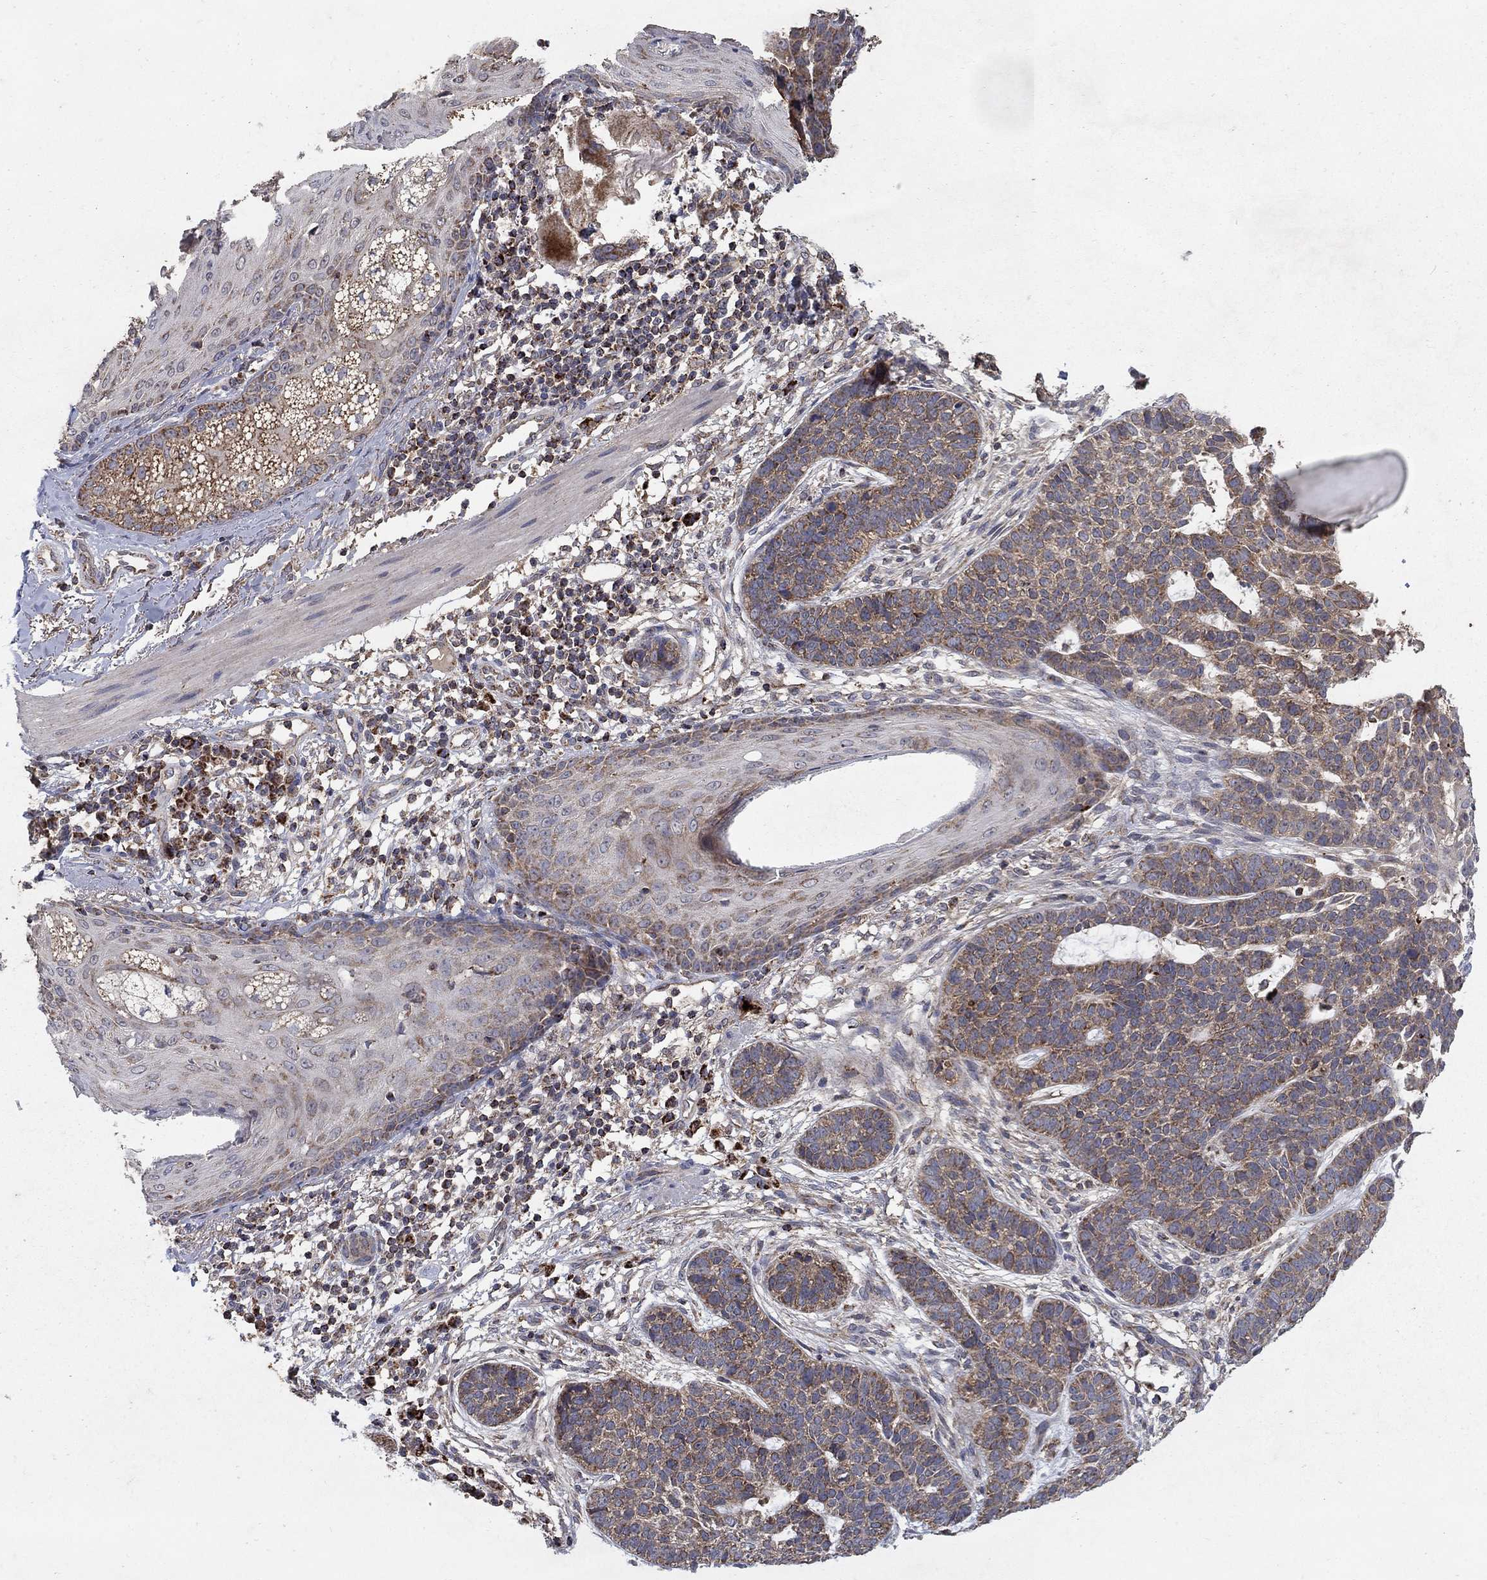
{"staining": {"intensity": "moderate", "quantity": "<25%", "location": "cytoplasmic/membranous"}, "tissue": "skin cancer", "cell_type": "Tumor cells", "image_type": "cancer", "snomed": [{"axis": "morphology", "description": "Squamous cell carcinoma, NOS"}, {"axis": "topography", "description": "Skin"}], "caption": "Immunohistochemistry (IHC) of skin squamous cell carcinoma demonstrates low levels of moderate cytoplasmic/membranous expression in approximately <25% of tumor cells.", "gene": "GPSM1", "patient": {"sex": "male", "age": 88}}